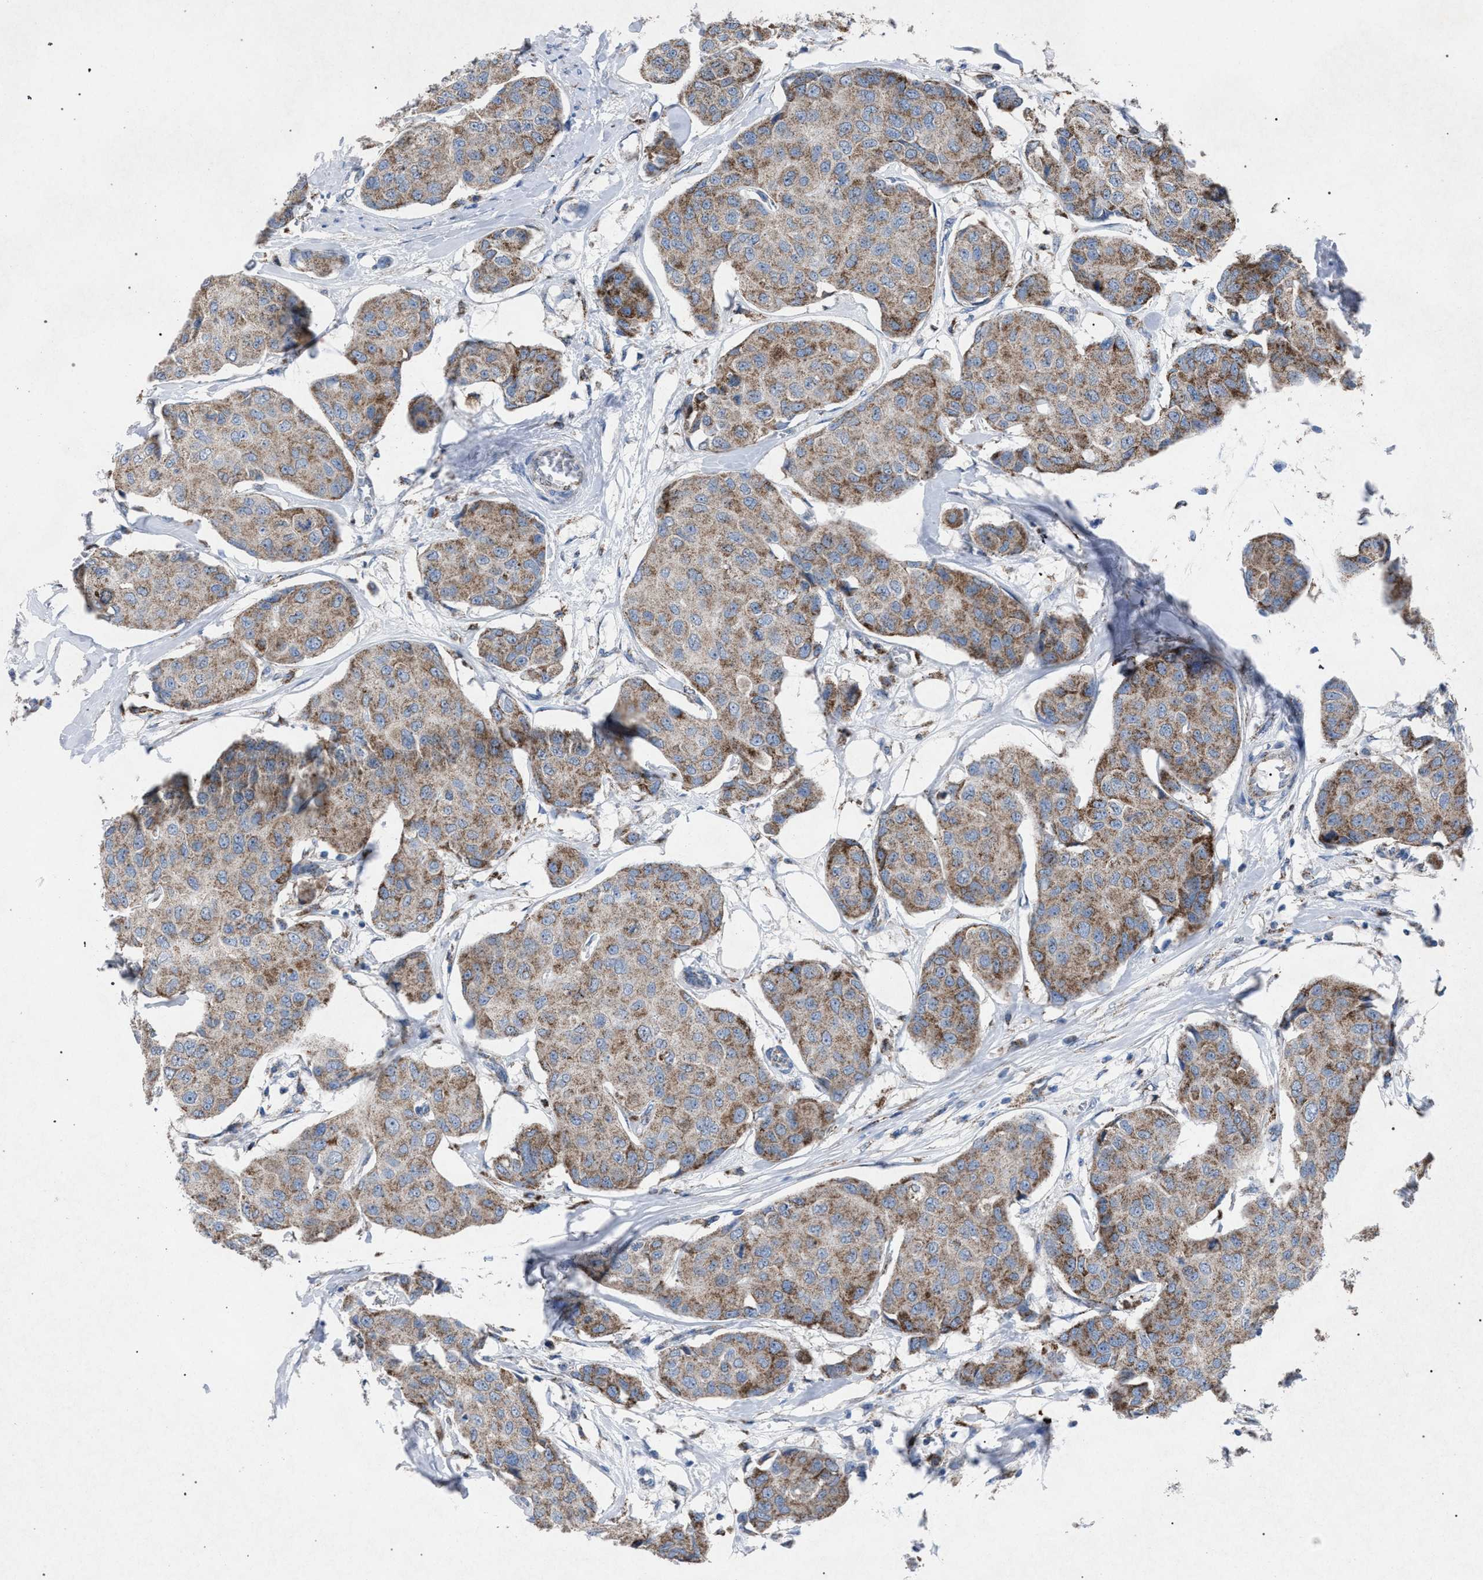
{"staining": {"intensity": "moderate", "quantity": ">75%", "location": "cytoplasmic/membranous"}, "tissue": "breast cancer", "cell_type": "Tumor cells", "image_type": "cancer", "snomed": [{"axis": "morphology", "description": "Duct carcinoma"}, {"axis": "topography", "description": "Breast"}], "caption": "Immunohistochemistry micrograph of neoplastic tissue: human infiltrating ductal carcinoma (breast) stained using immunohistochemistry (IHC) displays medium levels of moderate protein expression localized specifically in the cytoplasmic/membranous of tumor cells, appearing as a cytoplasmic/membranous brown color.", "gene": "HSD17B4", "patient": {"sex": "female", "age": 80}}